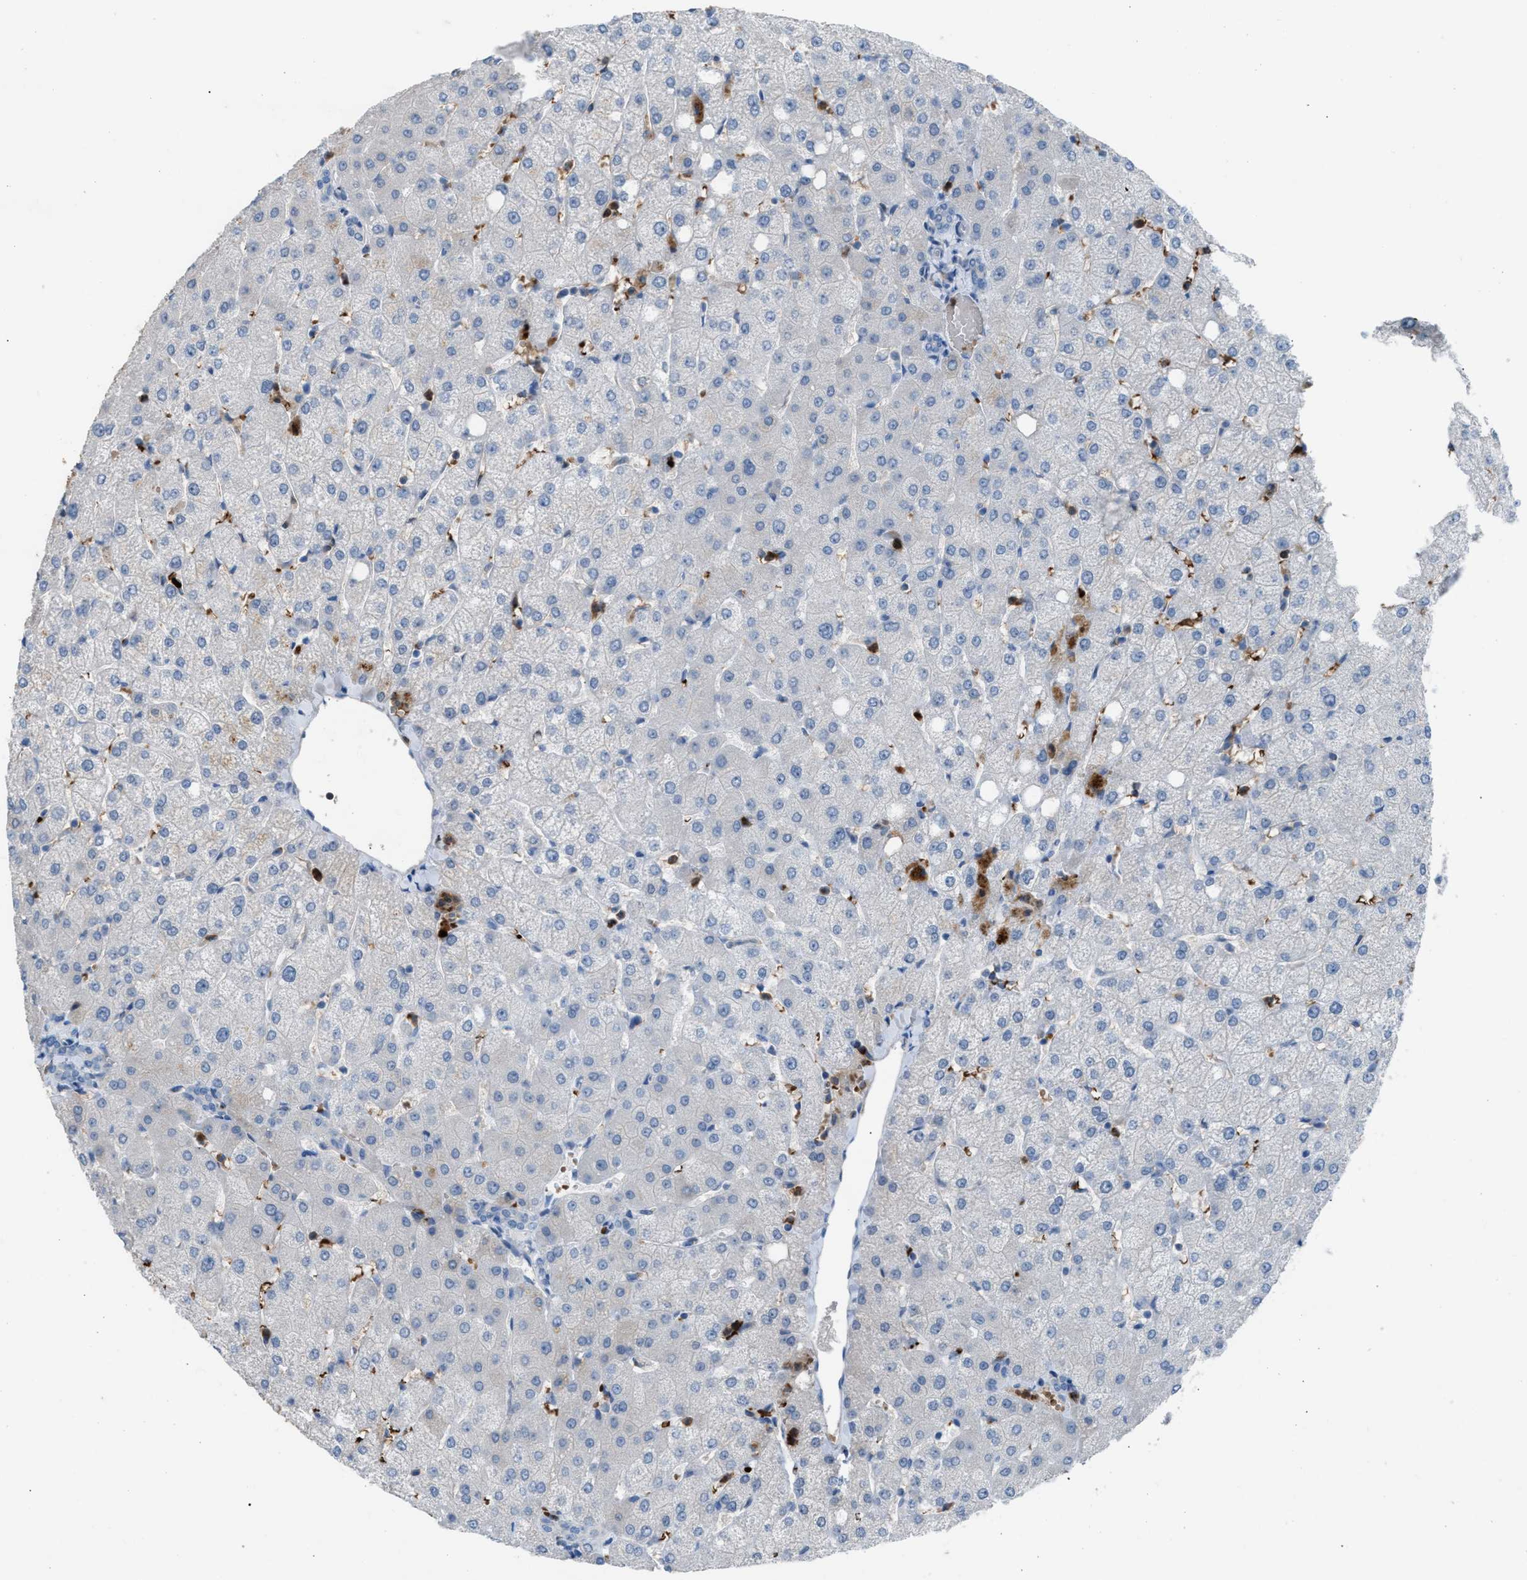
{"staining": {"intensity": "negative", "quantity": "none", "location": "none"}, "tissue": "liver", "cell_type": "Cholangiocytes", "image_type": "normal", "snomed": [{"axis": "morphology", "description": "Normal tissue, NOS"}, {"axis": "topography", "description": "Liver"}], "caption": "This is a micrograph of immunohistochemistry (IHC) staining of unremarkable liver, which shows no expression in cholangiocytes. The staining was performed using DAB to visualize the protein expression in brown, while the nuclei were stained in blue with hematoxylin (Magnification: 20x).", "gene": "CFAP77", "patient": {"sex": "female", "age": 54}}